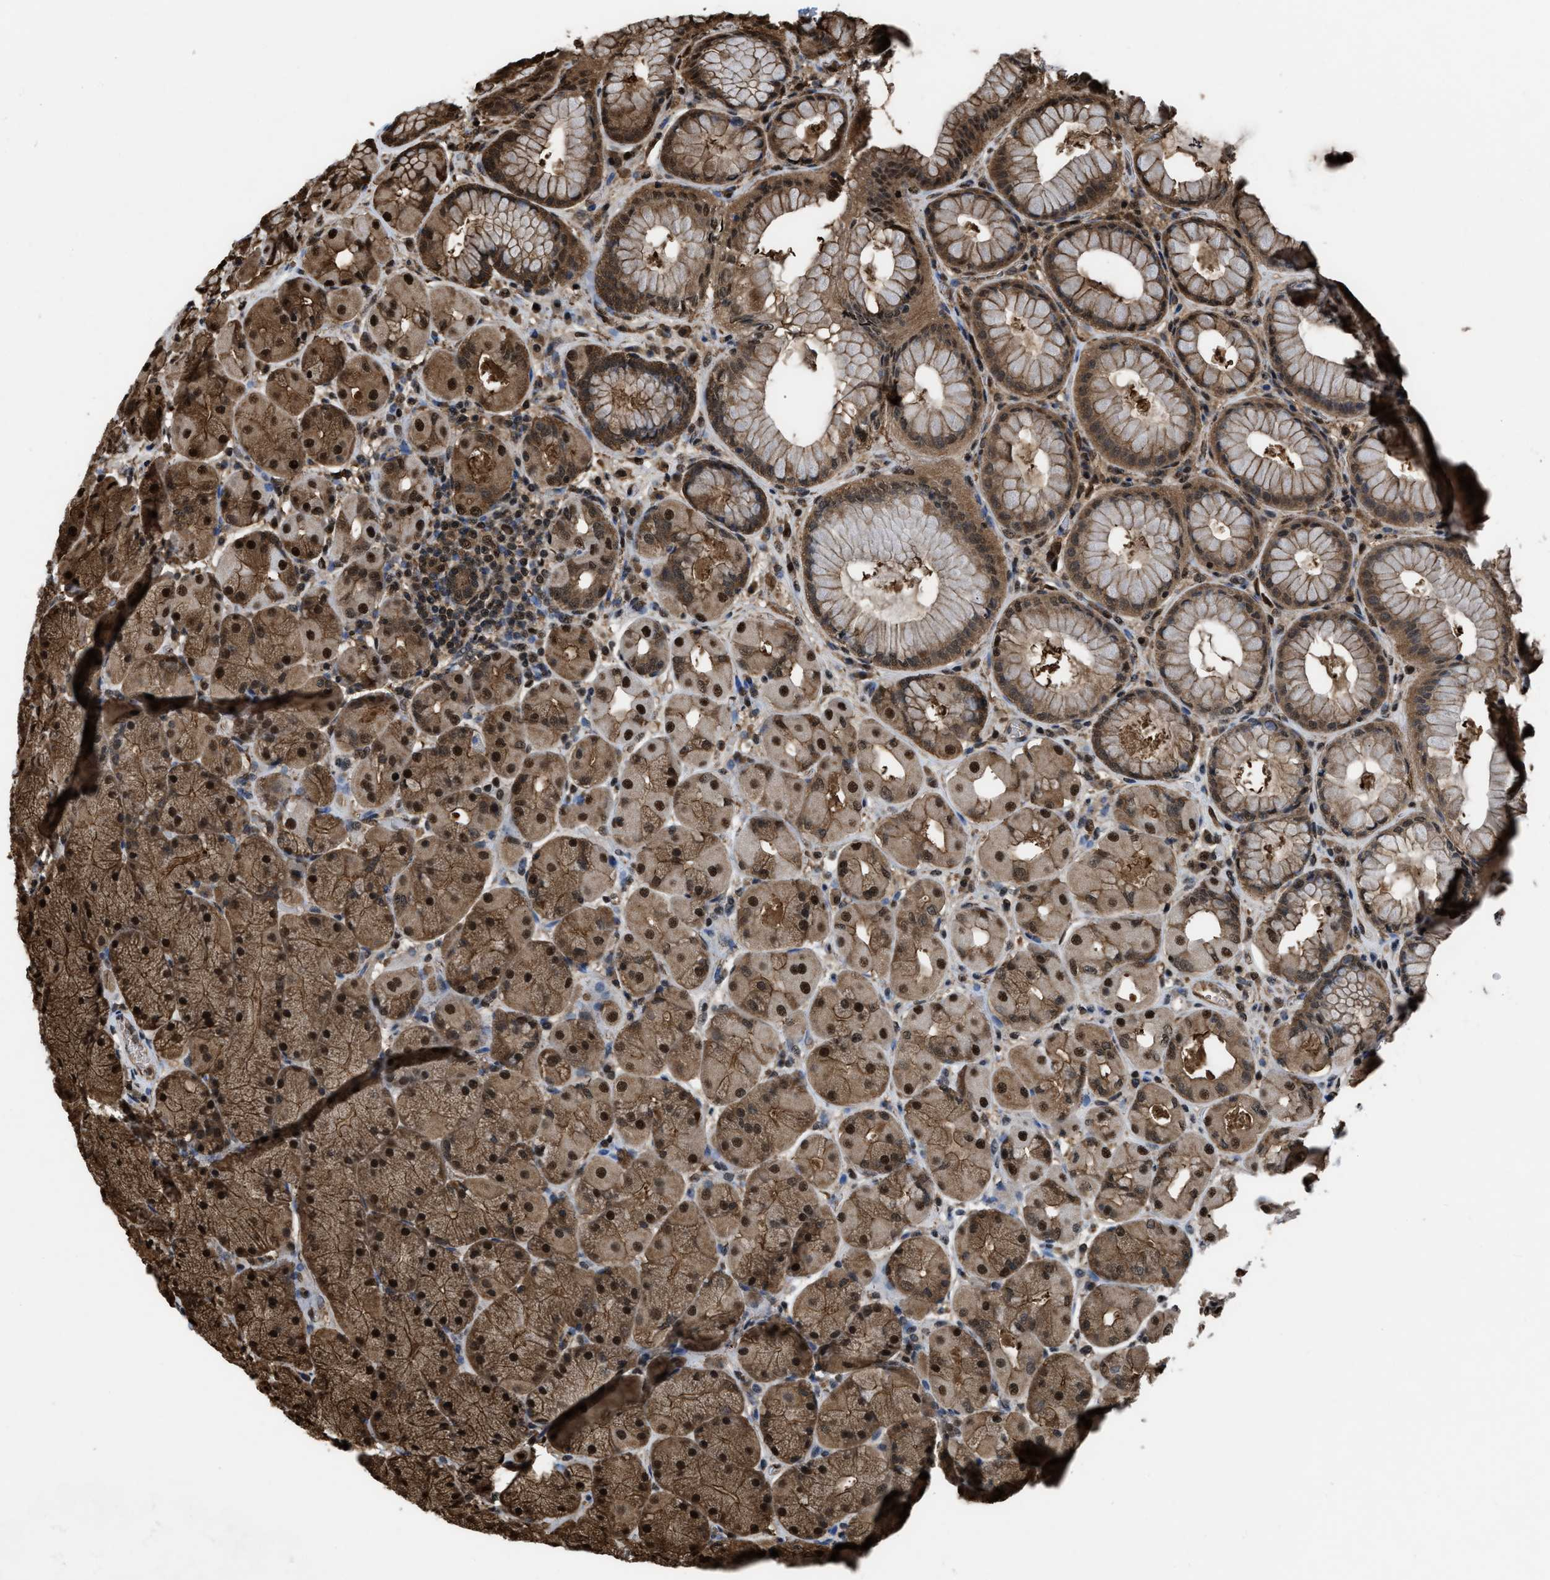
{"staining": {"intensity": "moderate", "quantity": ">75%", "location": "cytoplasmic/membranous,nuclear"}, "tissue": "stomach", "cell_type": "Glandular cells", "image_type": "normal", "snomed": [{"axis": "morphology", "description": "Normal tissue, NOS"}, {"axis": "topography", "description": "Stomach, upper"}], "caption": "Immunohistochemical staining of normal human stomach demonstrates moderate cytoplasmic/membranous,nuclear protein expression in approximately >75% of glandular cells. Nuclei are stained in blue.", "gene": "FNTA", "patient": {"sex": "female", "age": 56}}